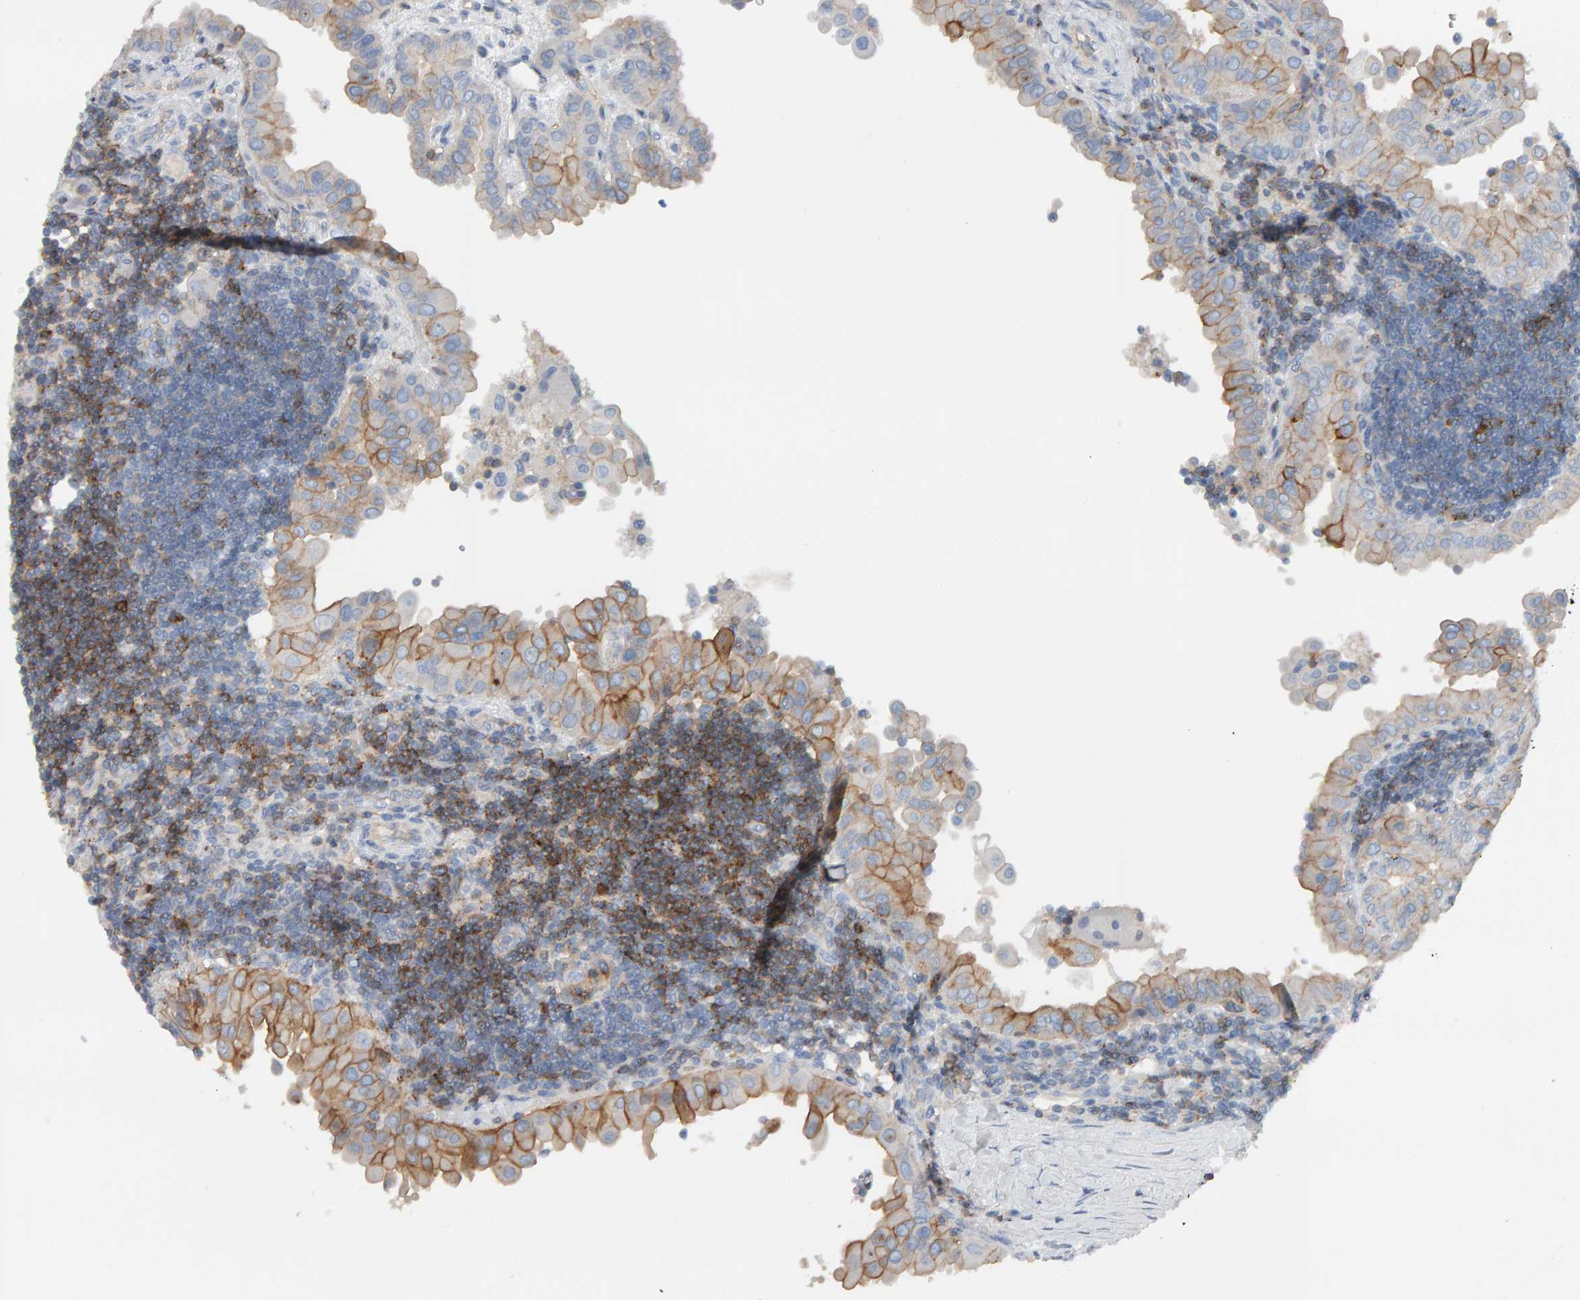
{"staining": {"intensity": "moderate", "quantity": "25%-75%", "location": "cytoplasmic/membranous"}, "tissue": "thyroid cancer", "cell_type": "Tumor cells", "image_type": "cancer", "snomed": [{"axis": "morphology", "description": "Papillary adenocarcinoma, NOS"}, {"axis": "topography", "description": "Thyroid gland"}], "caption": "High-magnification brightfield microscopy of thyroid papillary adenocarcinoma stained with DAB (brown) and counterstained with hematoxylin (blue). tumor cells exhibit moderate cytoplasmic/membranous staining is appreciated in about25%-75% of cells. (DAB (3,3'-diaminobenzidine) IHC, brown staining for protein, blue staining for nuclei).", "gene": "FYN", "patient": {"sex": "male", "age": 33}}